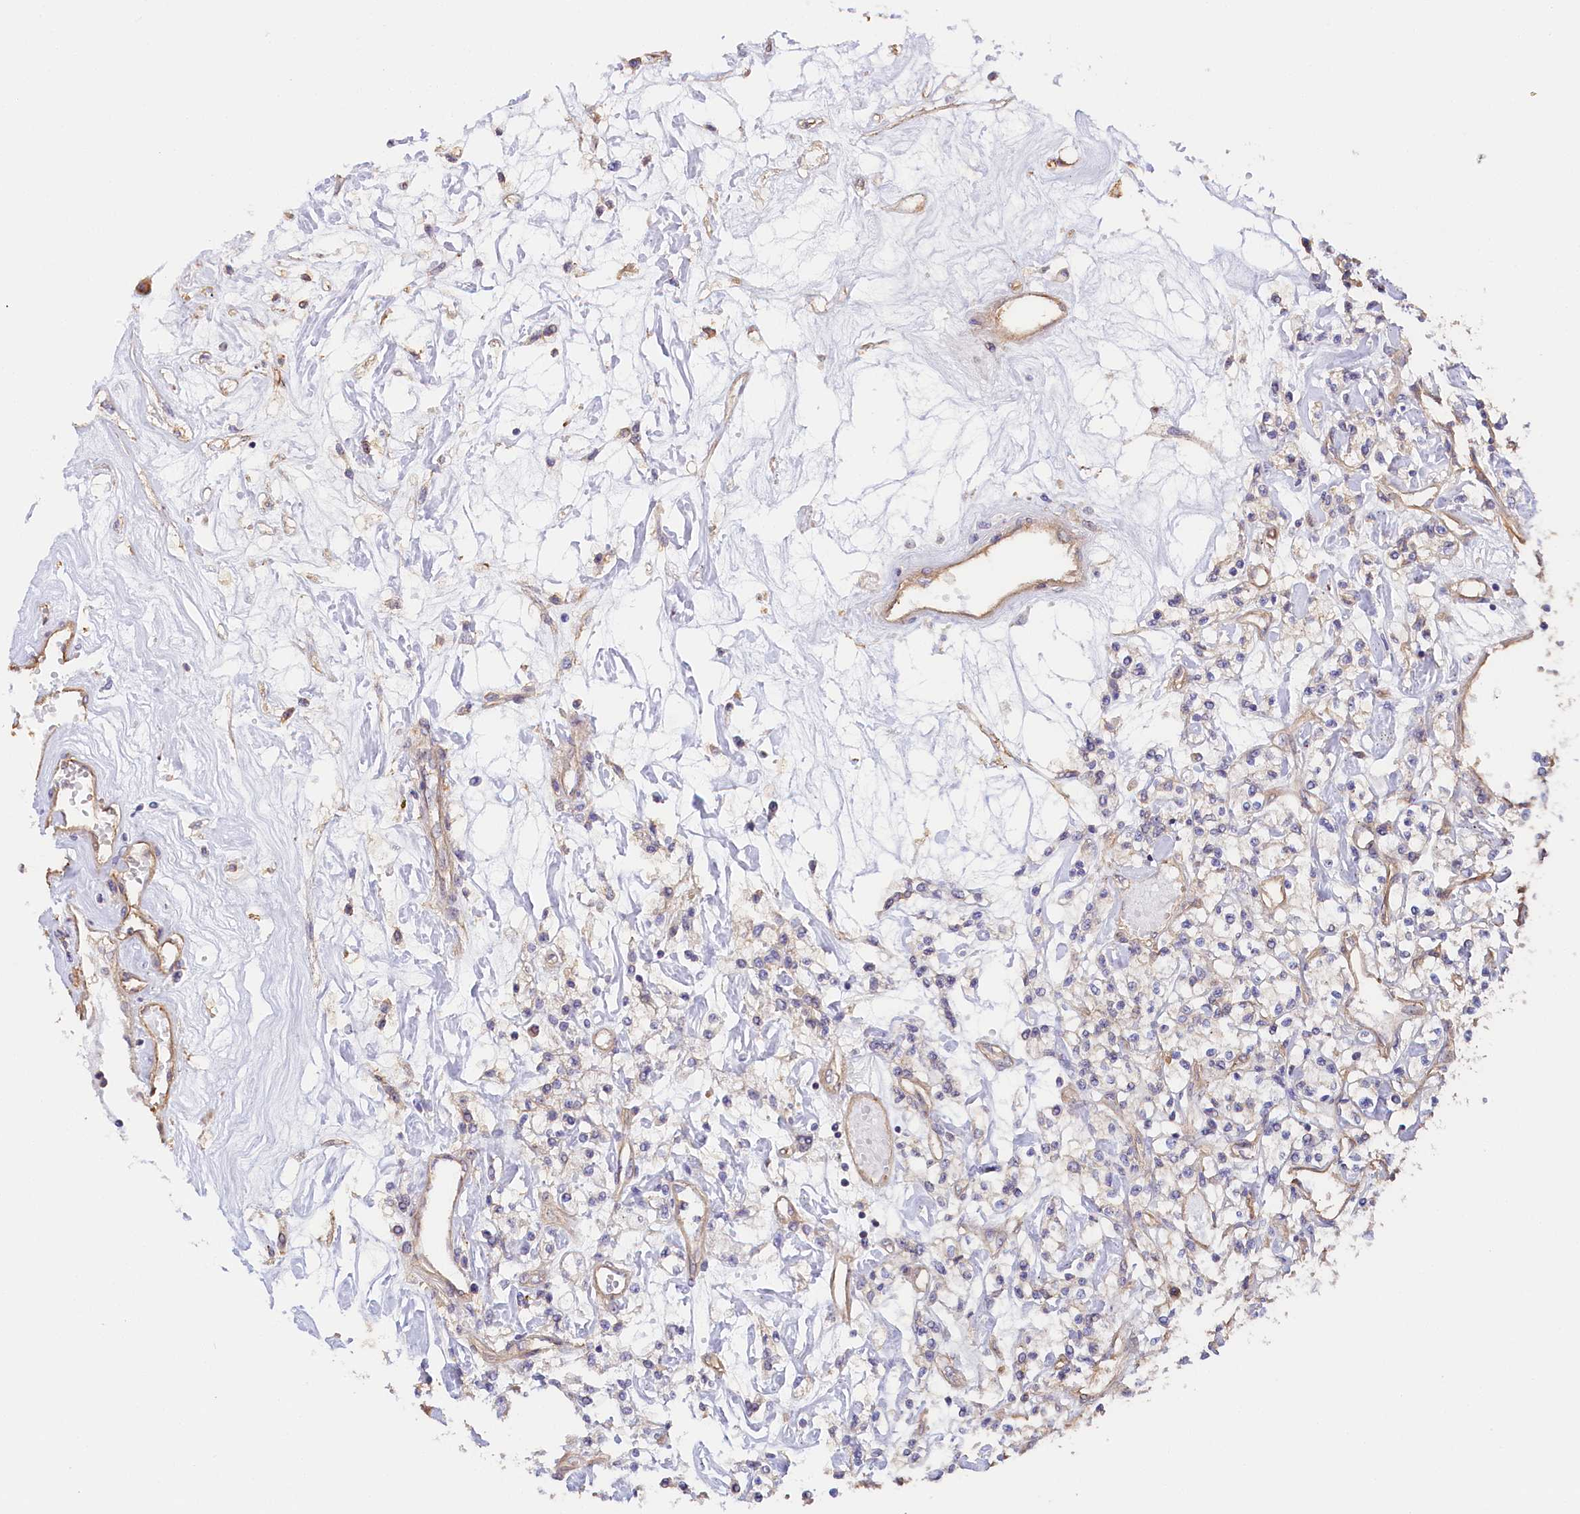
{"staining": {"intensity": "negative", "quantity": "none", "location": "none"}, "tissue": "renal cancer", "cell_type": "Tumor cells", "image_type": "cancer", "snomed": [{"axis": "morphology", "description": "Adenocarcinoma, NOS"}, {"axis": "topography", "description": "Kidney"}], "caption": "IHC of renal cancer (adenocarcinoma) reveals no expression in tumor cells. Nuclei are stained in blue.", "gene": "KATNB1", "patient": {"sex": "female", "age": 59}}